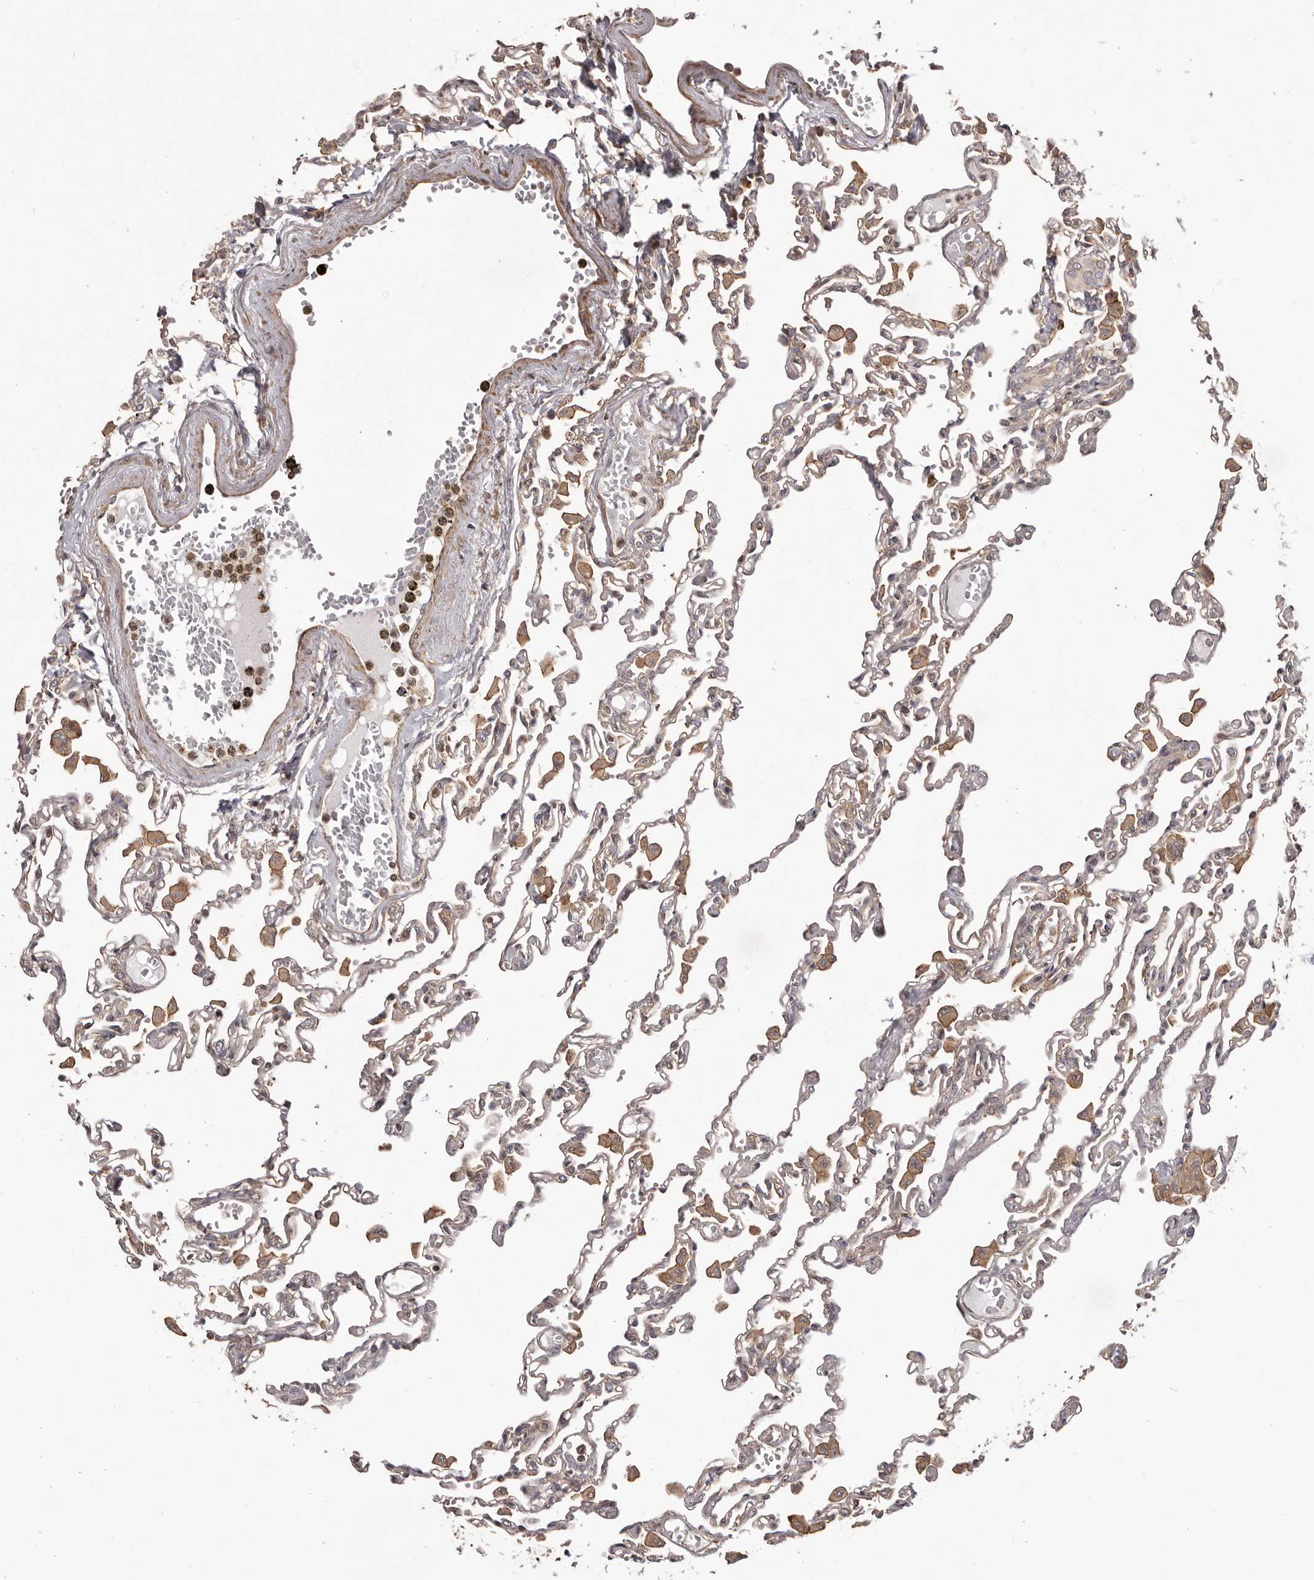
{"staining": {"intensity": "weak", "quantity": "<25%", "location": "cytoplasmic/membranous"}, "tissue": "lung", "cell_type": "Alveolar cells", "image_type": "normal", "snomed": [{"axis": "morphology", "description": "Normal tissue, NOS"}, {"axis": "topography", "description": "Bronchus"}, {"axis": "topography", "description": "Lung"}], "caption": "An immunohistochemistry (IHC) image of unremarkable lung is shown. There is no staining in alveolar cells of lung.", "gene": "NFKBIA", "patient": {"sex": "female", "age": 49}}